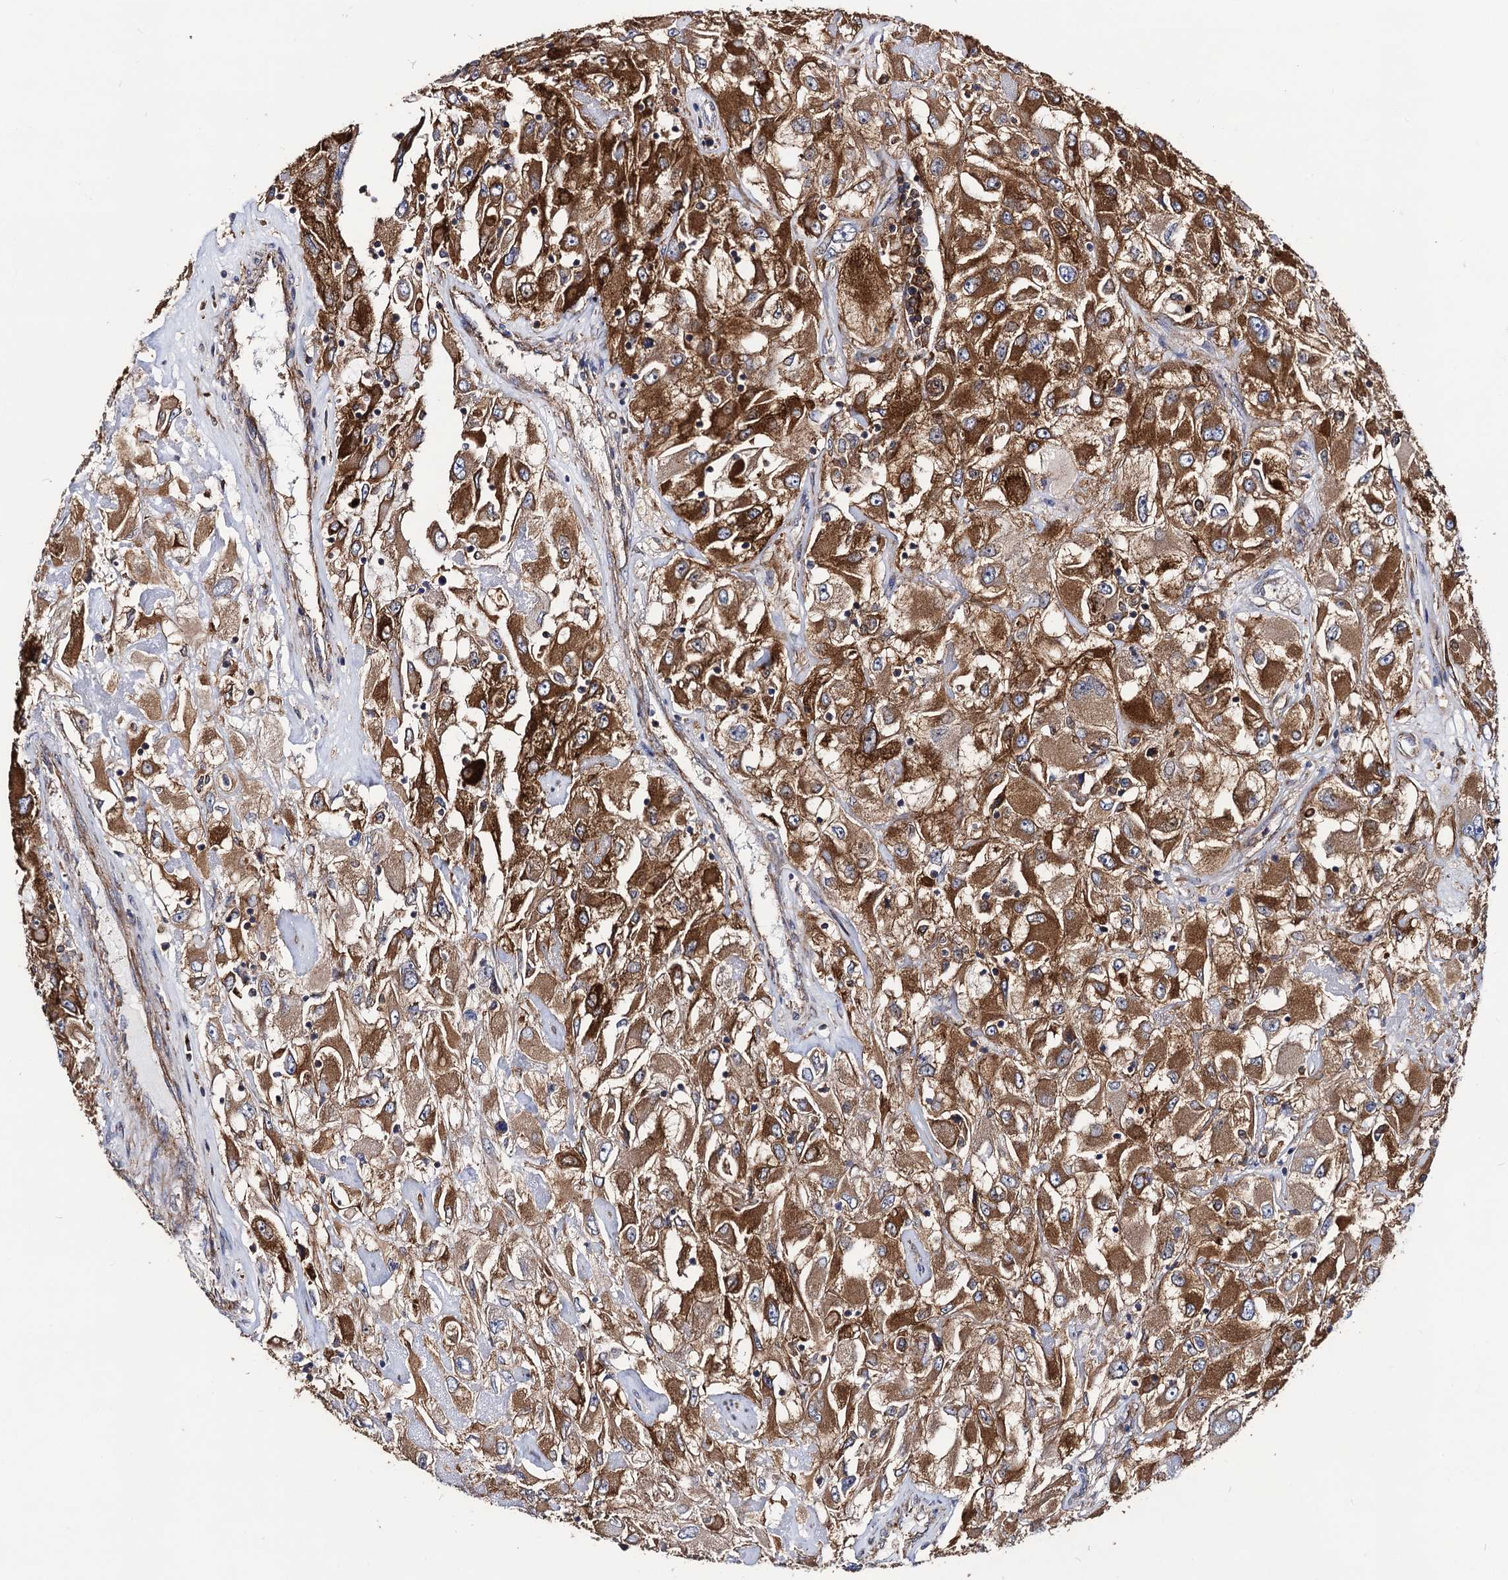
{"staining": {"intensity": "moderate", "quantity": ">75%", "location": "cytoplasmic/membranous"}, "tissue": "renal cancer", "cell_type": "Tumor cells", "image_type": "cancer", "snomed": [{"axis": "morphology", "description": "Adenocarcinoma, NOS"}, {"axis": "topography", "description": "Kidney"}], "caption": "Renal adenocarcinoma stained with immunohistochemistry (IHC) reveals moderate cytoplasmic/membranous expression in about >75% of tumor cells.", "gene": "DYDC1", "patient": {"sex": "female", "age": 52}}